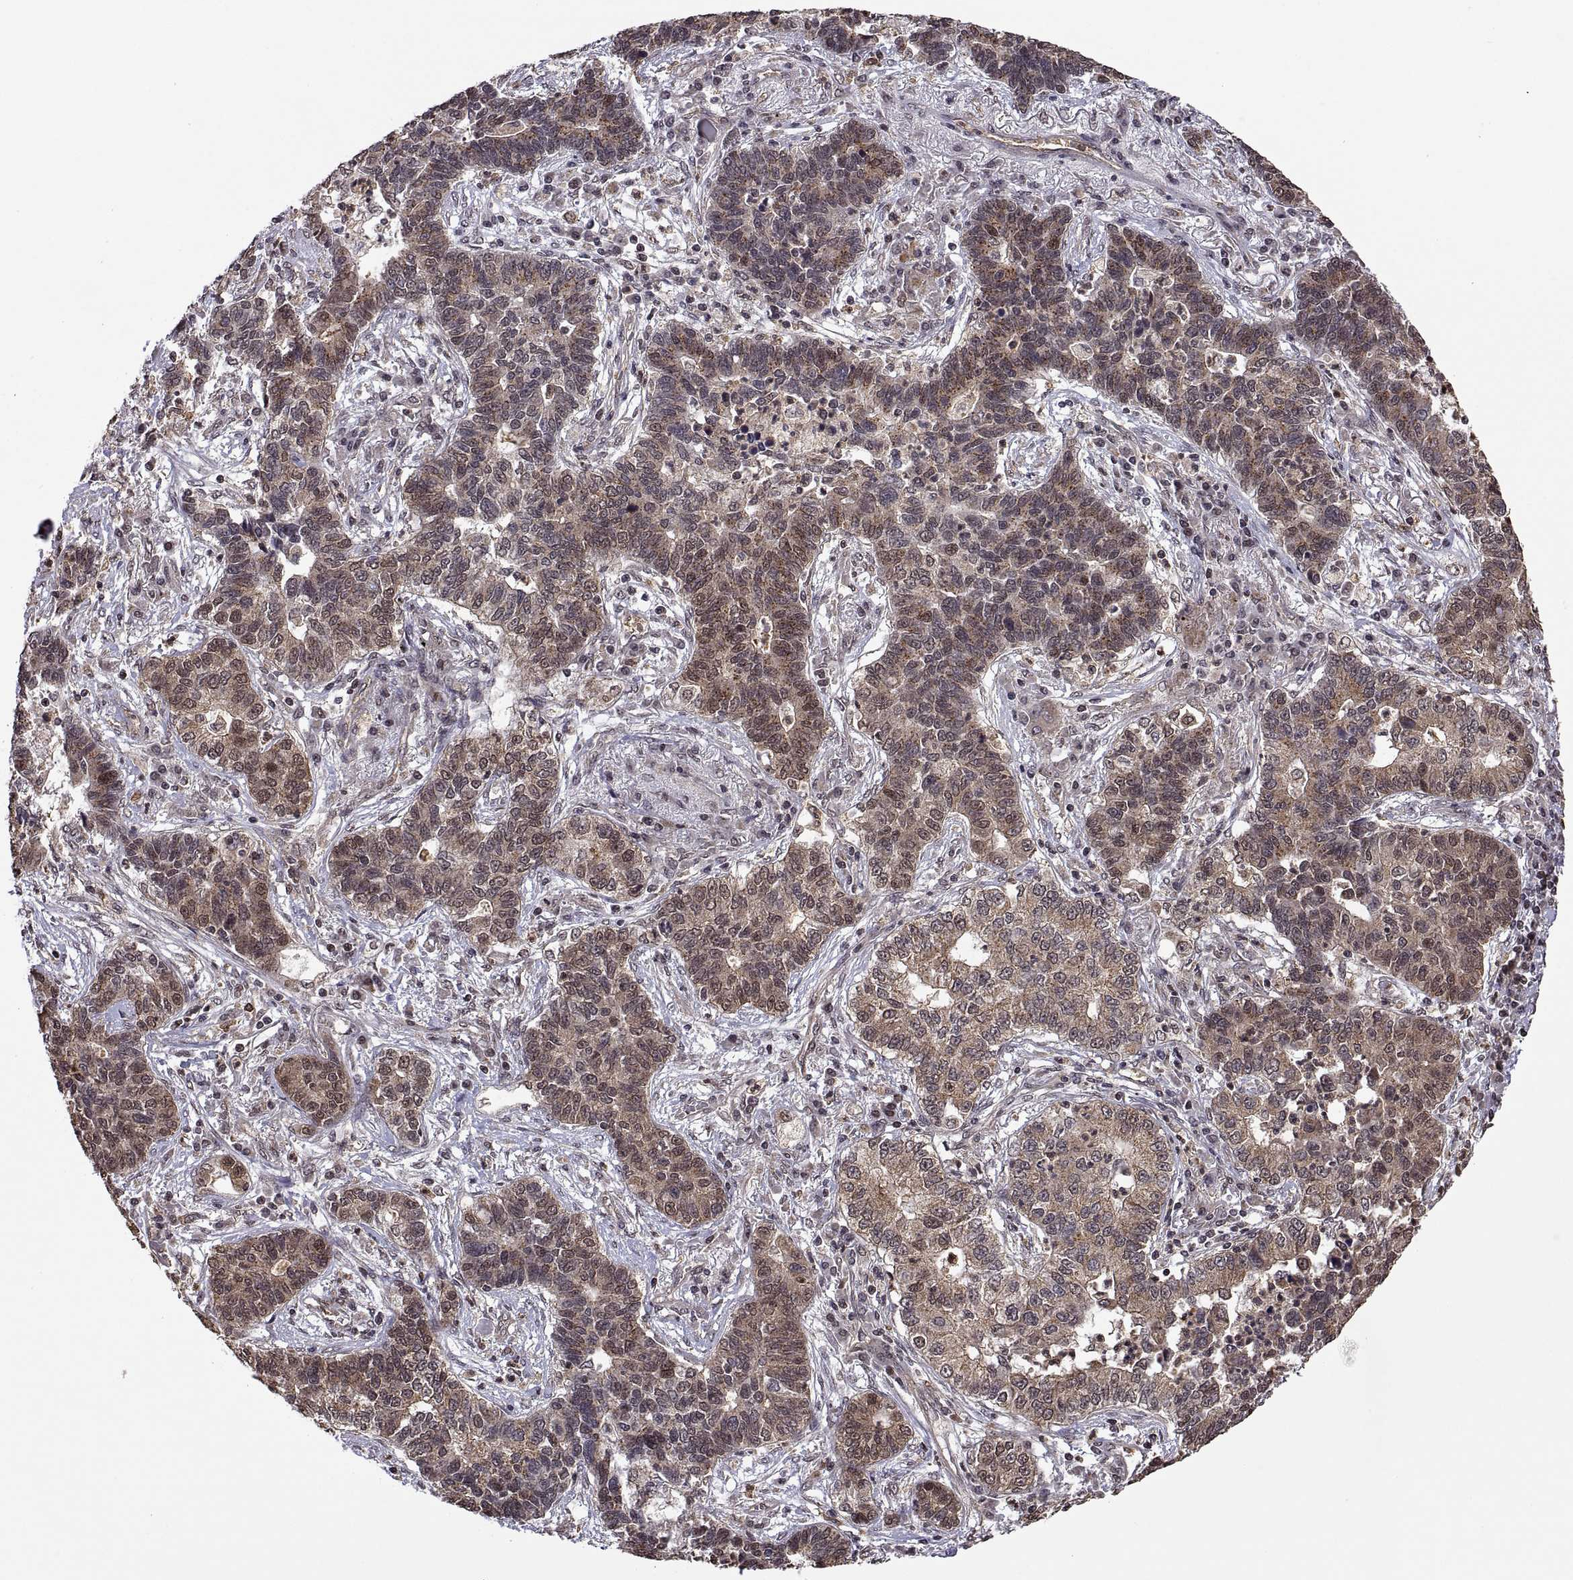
{"staining": {"intensity": "weak", "quantity": "25%-75%", "location": "cytoplasmic/membranous,nuclear"}, "tissue": "lung cancer", "cell_type": "Tumor cells", "image_type": "cancer", "snomed": [{"axis": "morphology", "description": "Adenocarcinoma, NOS"}, {"axis": "topography", "description": "Lung"}], "caption": "A brown stain shows weak cytoplasmic/membranous and nuclear expression of a protein in human lung cancer (adenocarcinoma) tumor cells.", "gene": "ZNRF2", "patient": {"sex": "female", "age": 57}}